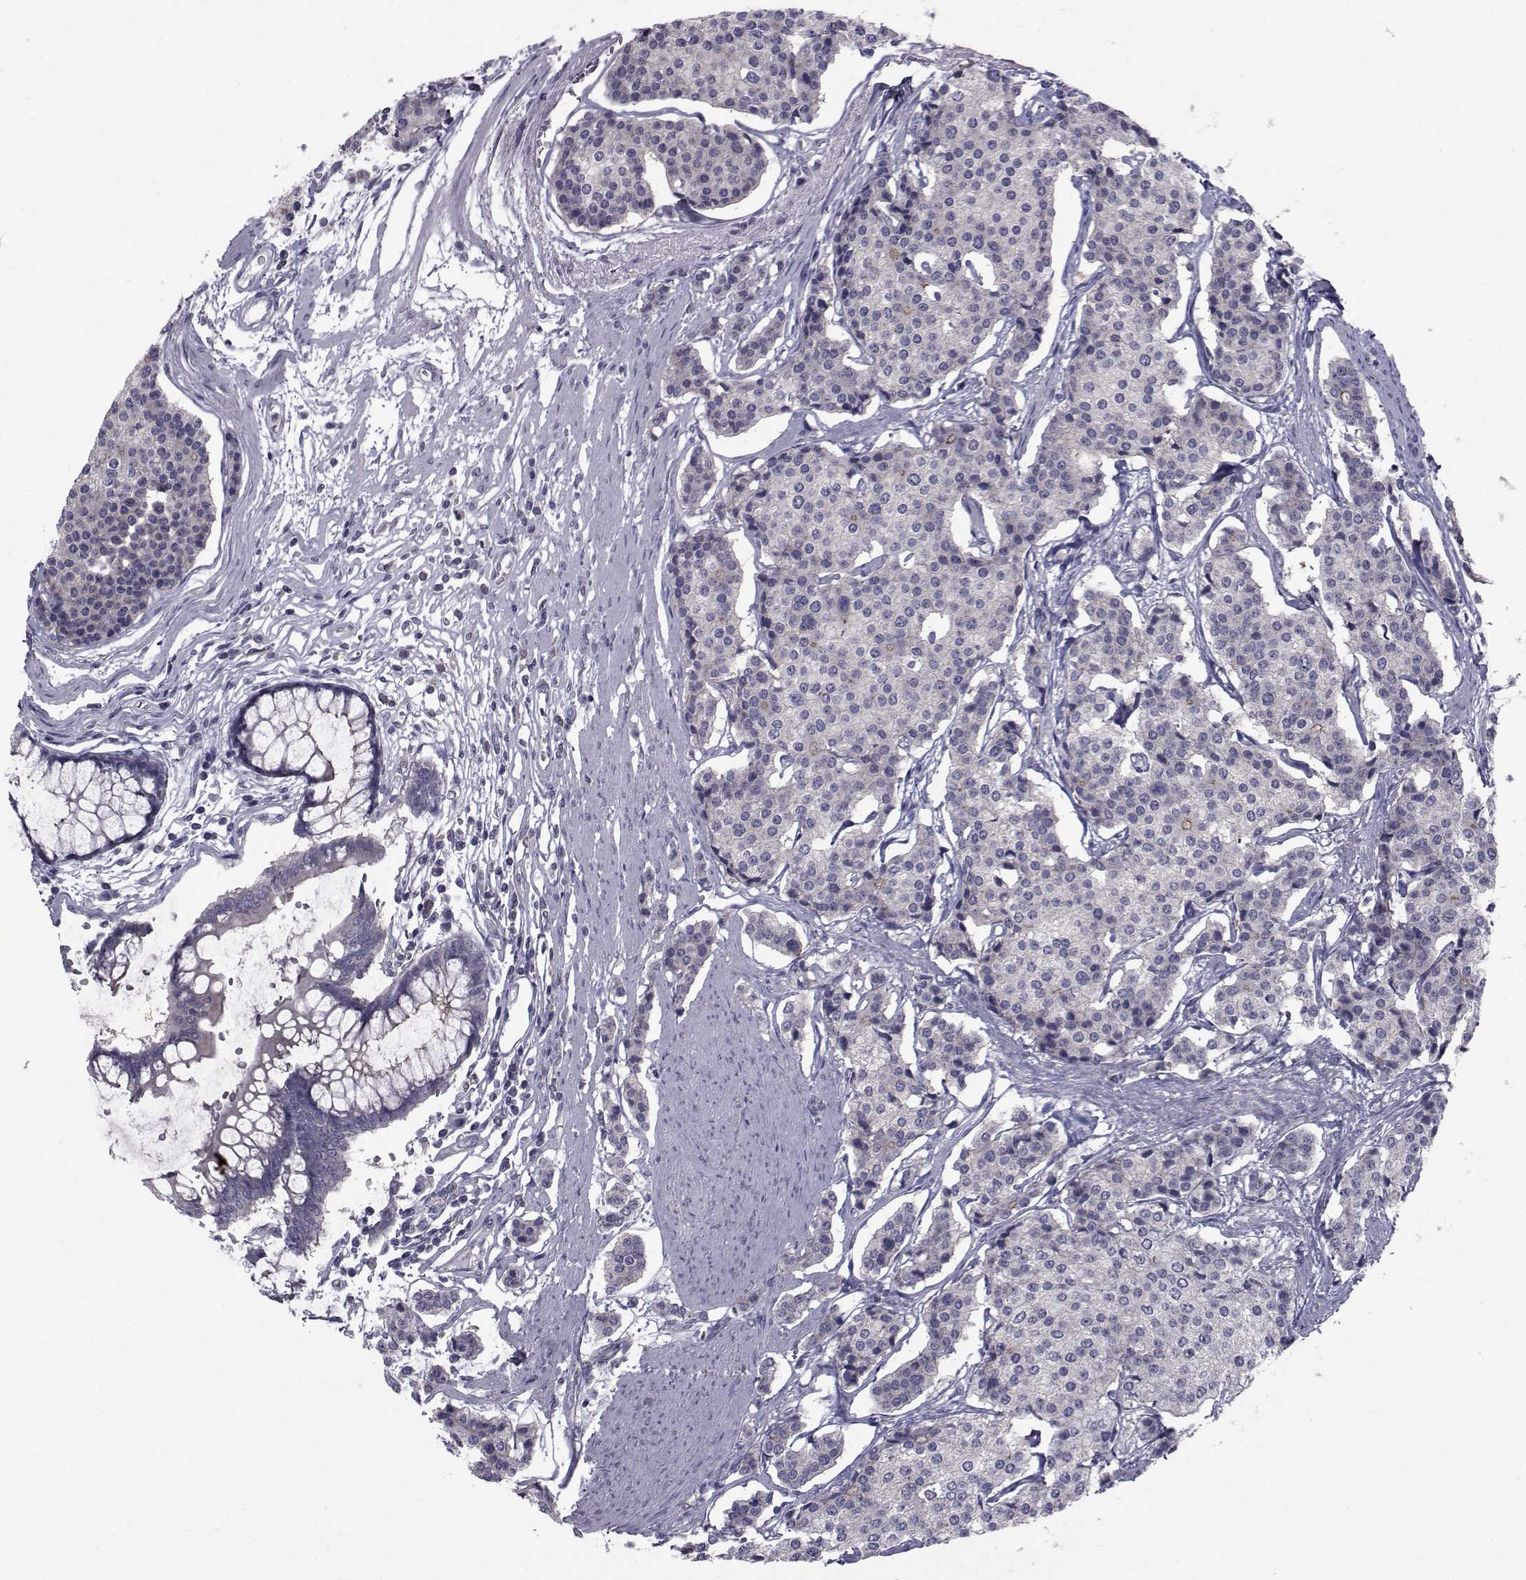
{"staining": {"intensity": "negative", "quantity": "none", "location": "none"}, "tissue": "carcinoid", "cell_type": "Tumor cells", "image_type": "cancer", "snomed": [{"axis": "morphology", "description": "Carcinoid, malignant, NOS"}, {"axis": "topography", "description": "Small intestine"}], "caption": "This is an immunohistochemistry histopathology image of carcinoid (malignant). There is no expression in tumor cells.", "gene": "SLC30A10", "patient": {"sex": "female", "age": 65}}